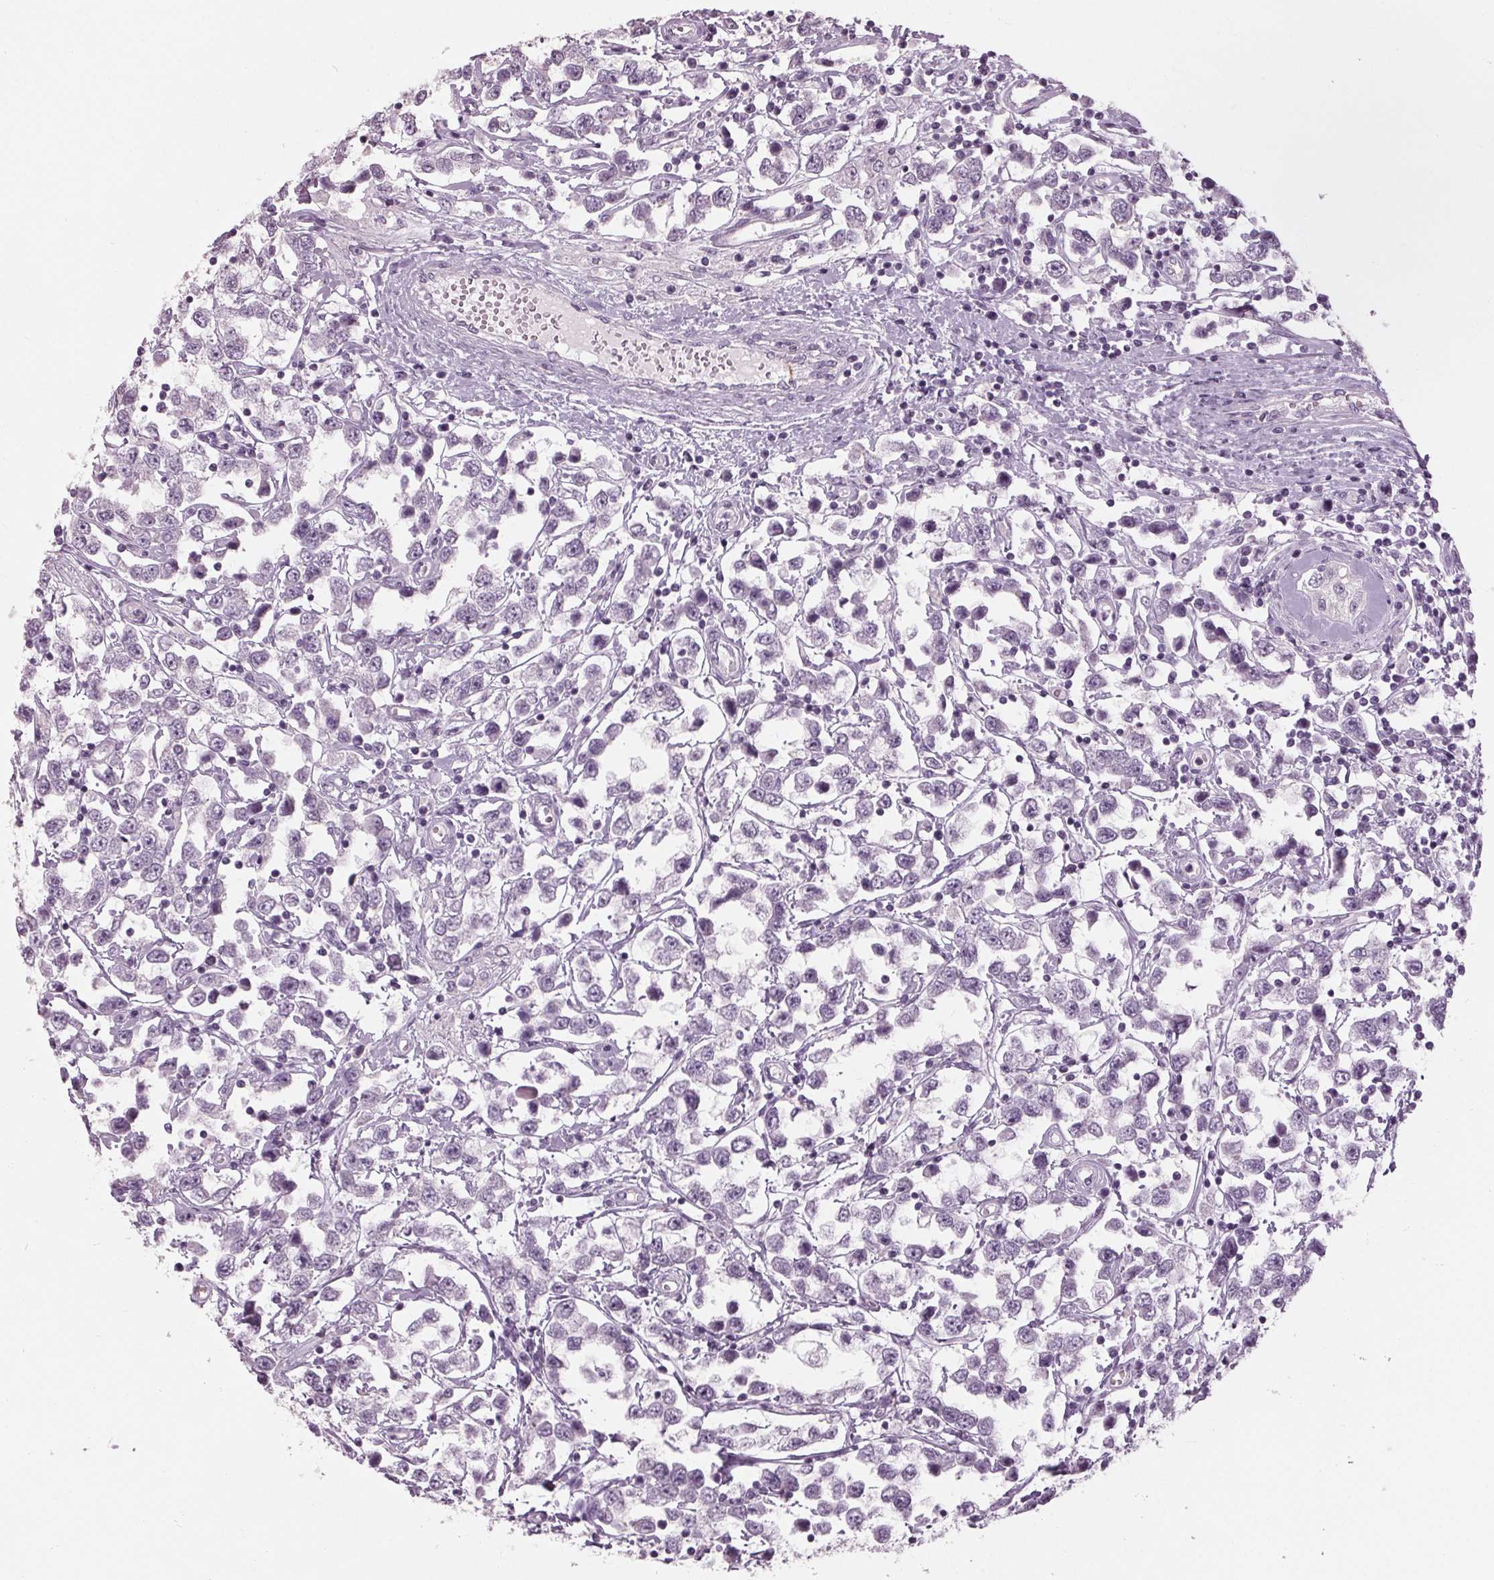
{"staining": {"intensity": "negative", "quantity": "none", "location": "none"}, "tissue": "testis cancer", "cell_type": "Tumor cells", "image_type": "cancer", "snomed": [{"axis": "morphology", "description": "Seminoma, NOS"}, {"axis": "topography", "description": "Testis"}], "caption": "There is no significant expression in tumor cells of testis cancer (seminoma).", "gene": "TNNC2", "patient": {"sex": "male", "age": 34}}